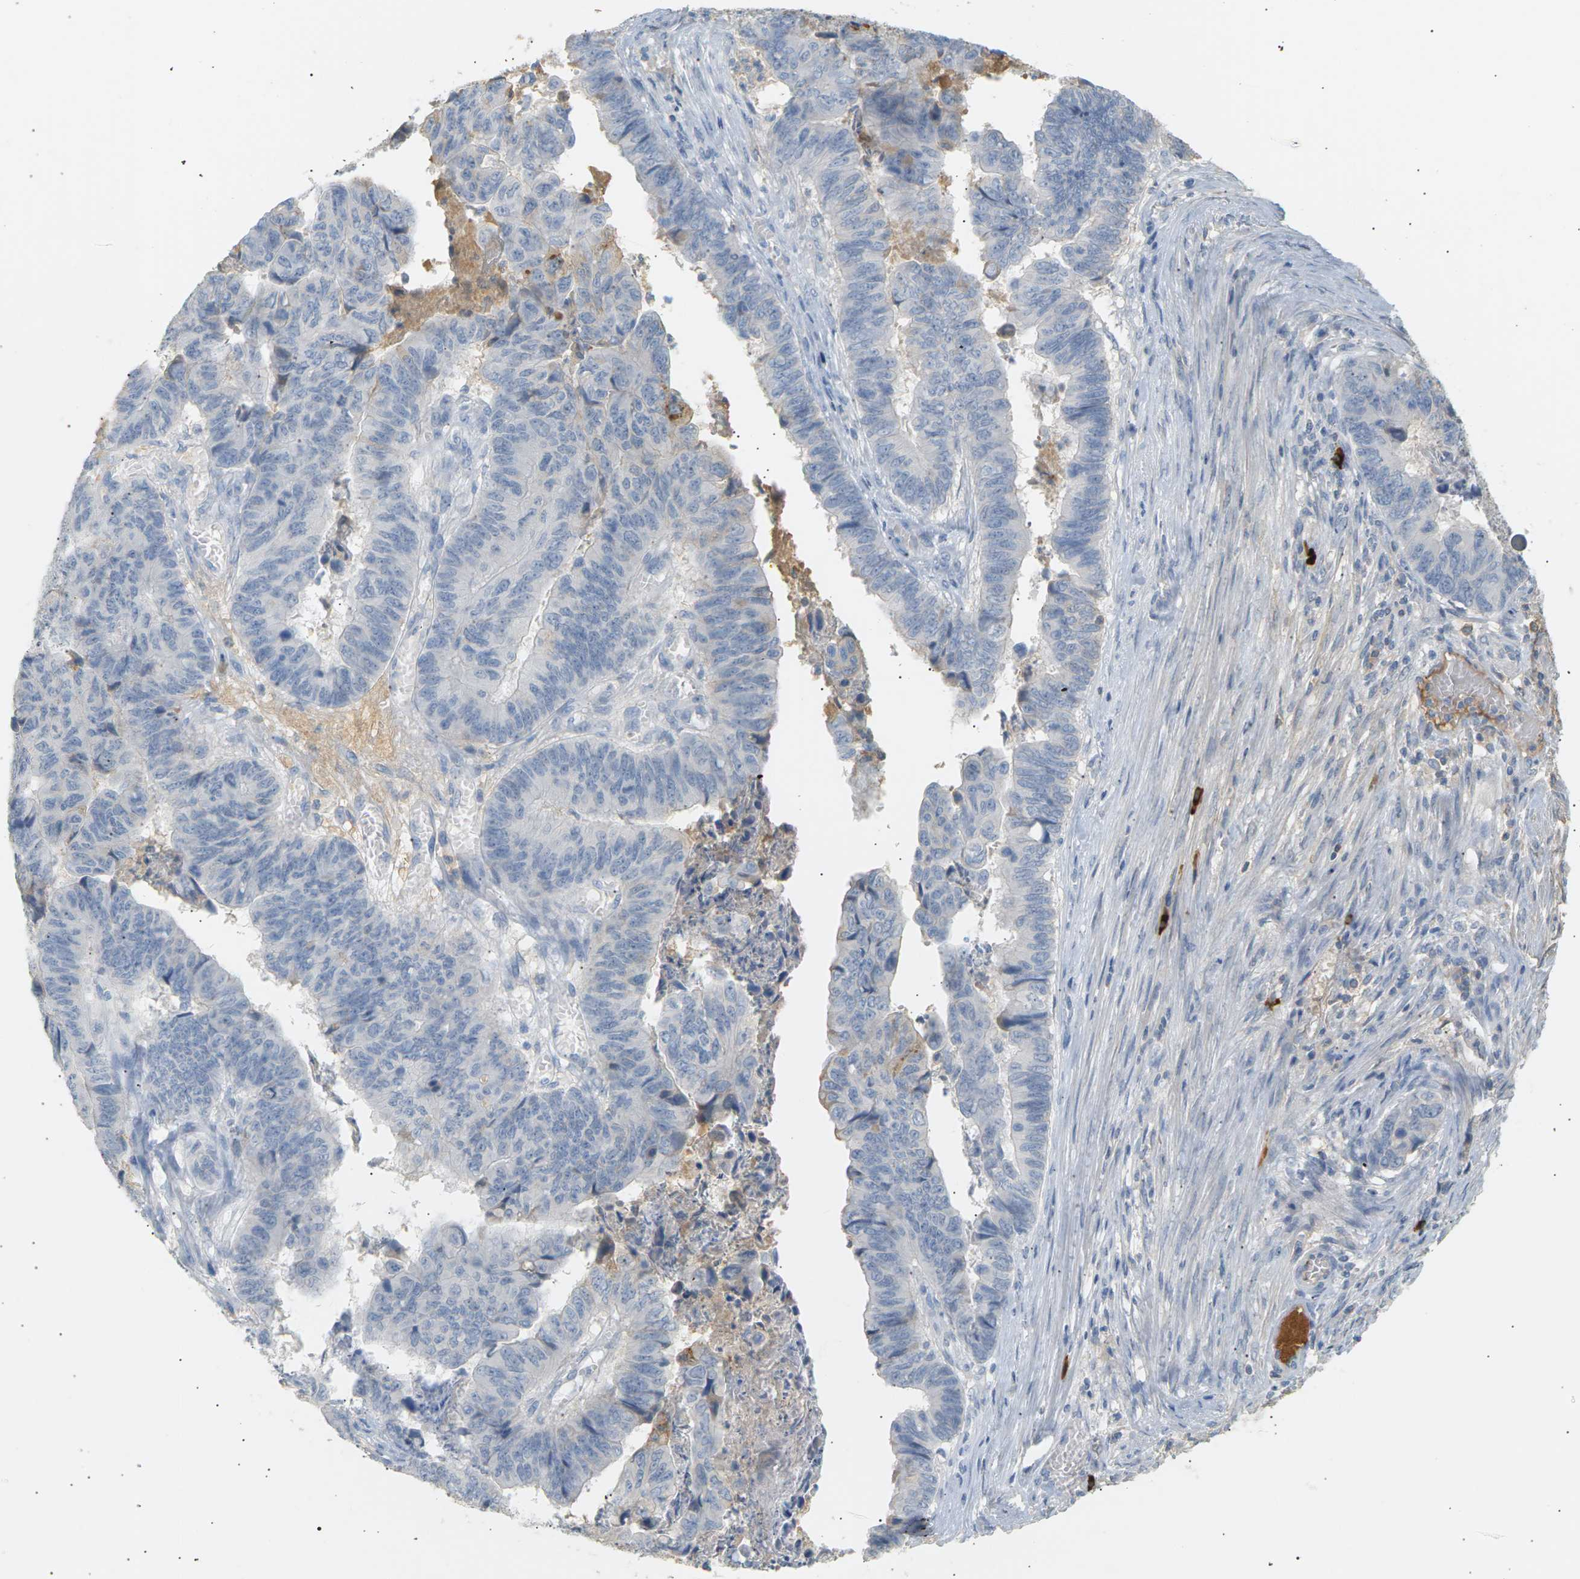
{"staining": {"intensity": "negative", "quantity": "none", "location": "none"}, "tissue": "stomach cancer", "cell_type": "Tumor cells", "image_type": "cancer", "snomed": [{"axis": "morphology", "description": "Adenocarcinoma, NOS"}, {"axis": "topography", "description": "Stomach, lower"}], "caption": "DAB (3,3'-diaminobenzidine) immunohistochemical staining of stomach cancer (adenocarcinoma) reveals no significant expression in tumor cells.", "gene": "IGLC3", "patient": {"sex": "male", "age": 77}}